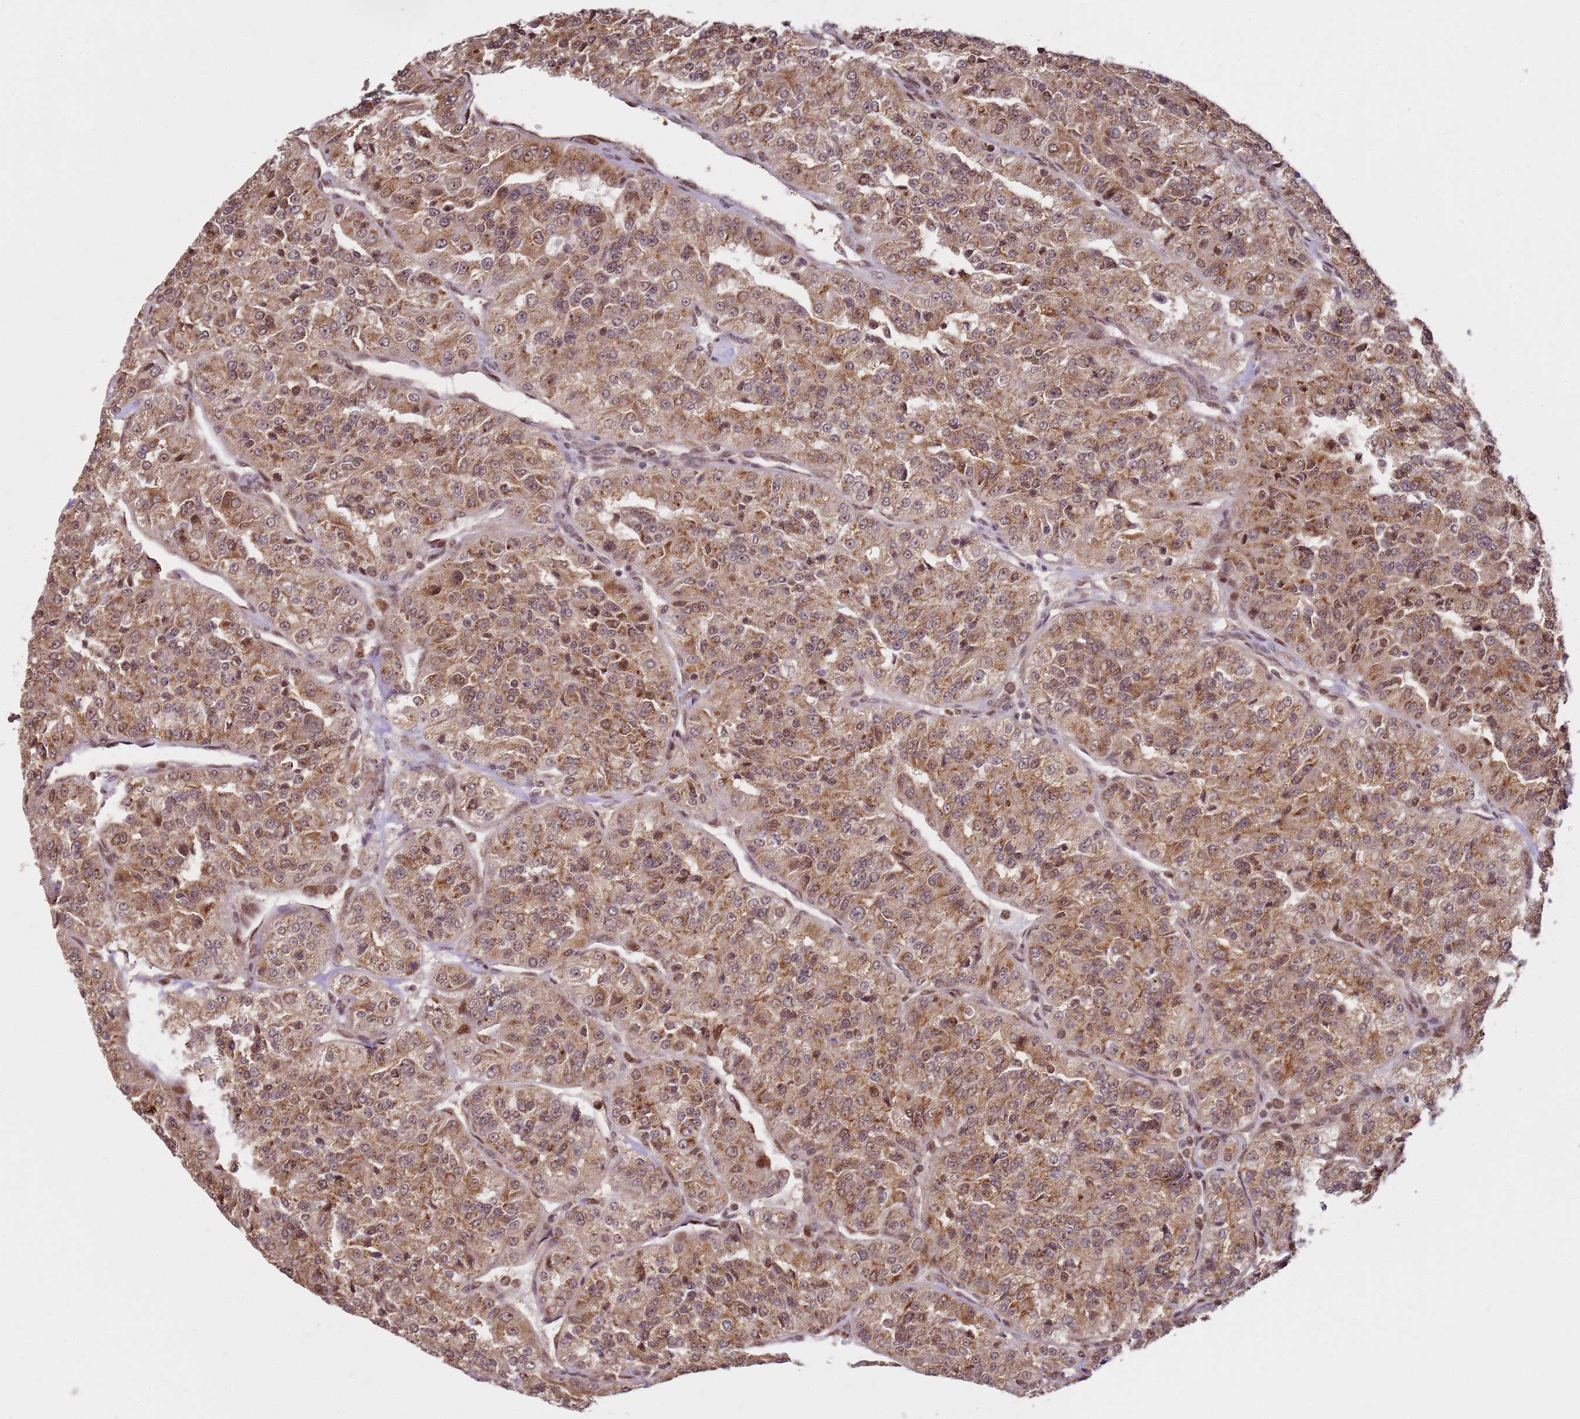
{"staining": {"intensity": "moderate", "quantity": ">75%", "location": "cytoplasmic/membranous,nuclear"}, "tissue": "renal cancer", "cell_type": "Tumor cells", "image_type": "cancer", "snomed": [{"axis": "morphology", "description": "Adenocarcinoma, NOS"}, {"axis": "topography", "description": "Kidney"}], "caption": "The immunohistochemical stain highlights moderate cytoplasmic/membranous and nuclear positivity in tumor cells of renal cancer (adenocarcinoma) tissue. The staining is performed using DAB (3,3'-diaminobenzidine) brown chromogen to label protein expression. The nuclei are counter-stained blue using hematoxylin.", "gene": "PEX14", "patient": {"sex": "female", "age": 63}}